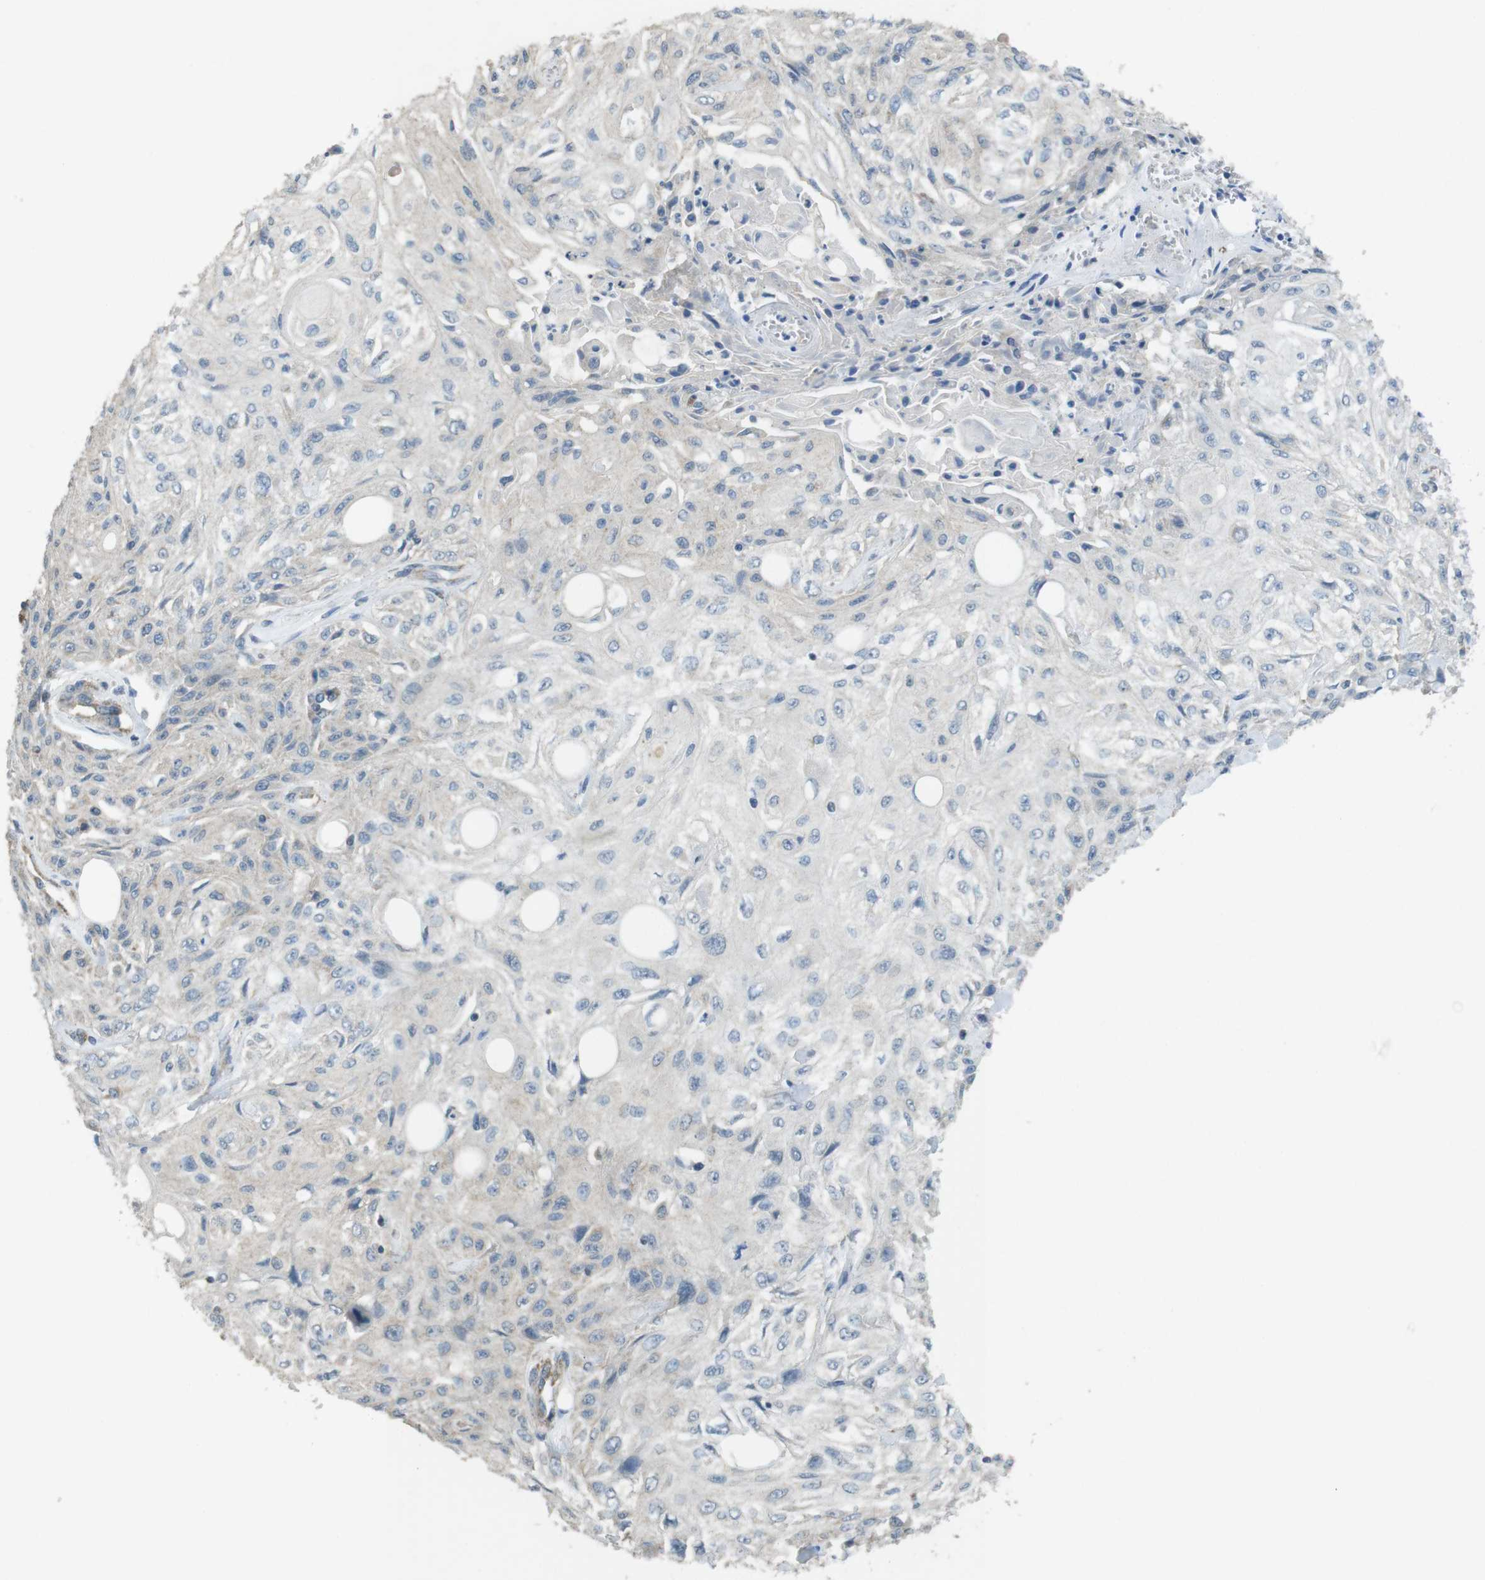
{"staining": {"intensity": "negative", "quantity": "none", "location": "none"}, "tissue": "skin cancer", "cell_type": "Tumor cells", "image_type": "cancer", "snomed": [{"axis": "morphology", "description": "Squamous cell carcinoma, NOS"}, {"axis": "topography", "description": "Skin"}], "caption": "A high-resolution photomicrograph shows immunohistochemistry staining of skin cancer, which exhibits no significant positivity in tumor cells. The staining was performed using DAB to visualize the protein expression in brown, while the nuclei were stained in blue with hematoxylin (Magnification: 20x).", "gene": "CALHM2", "patient": {"sex": "male", "age": 75}}